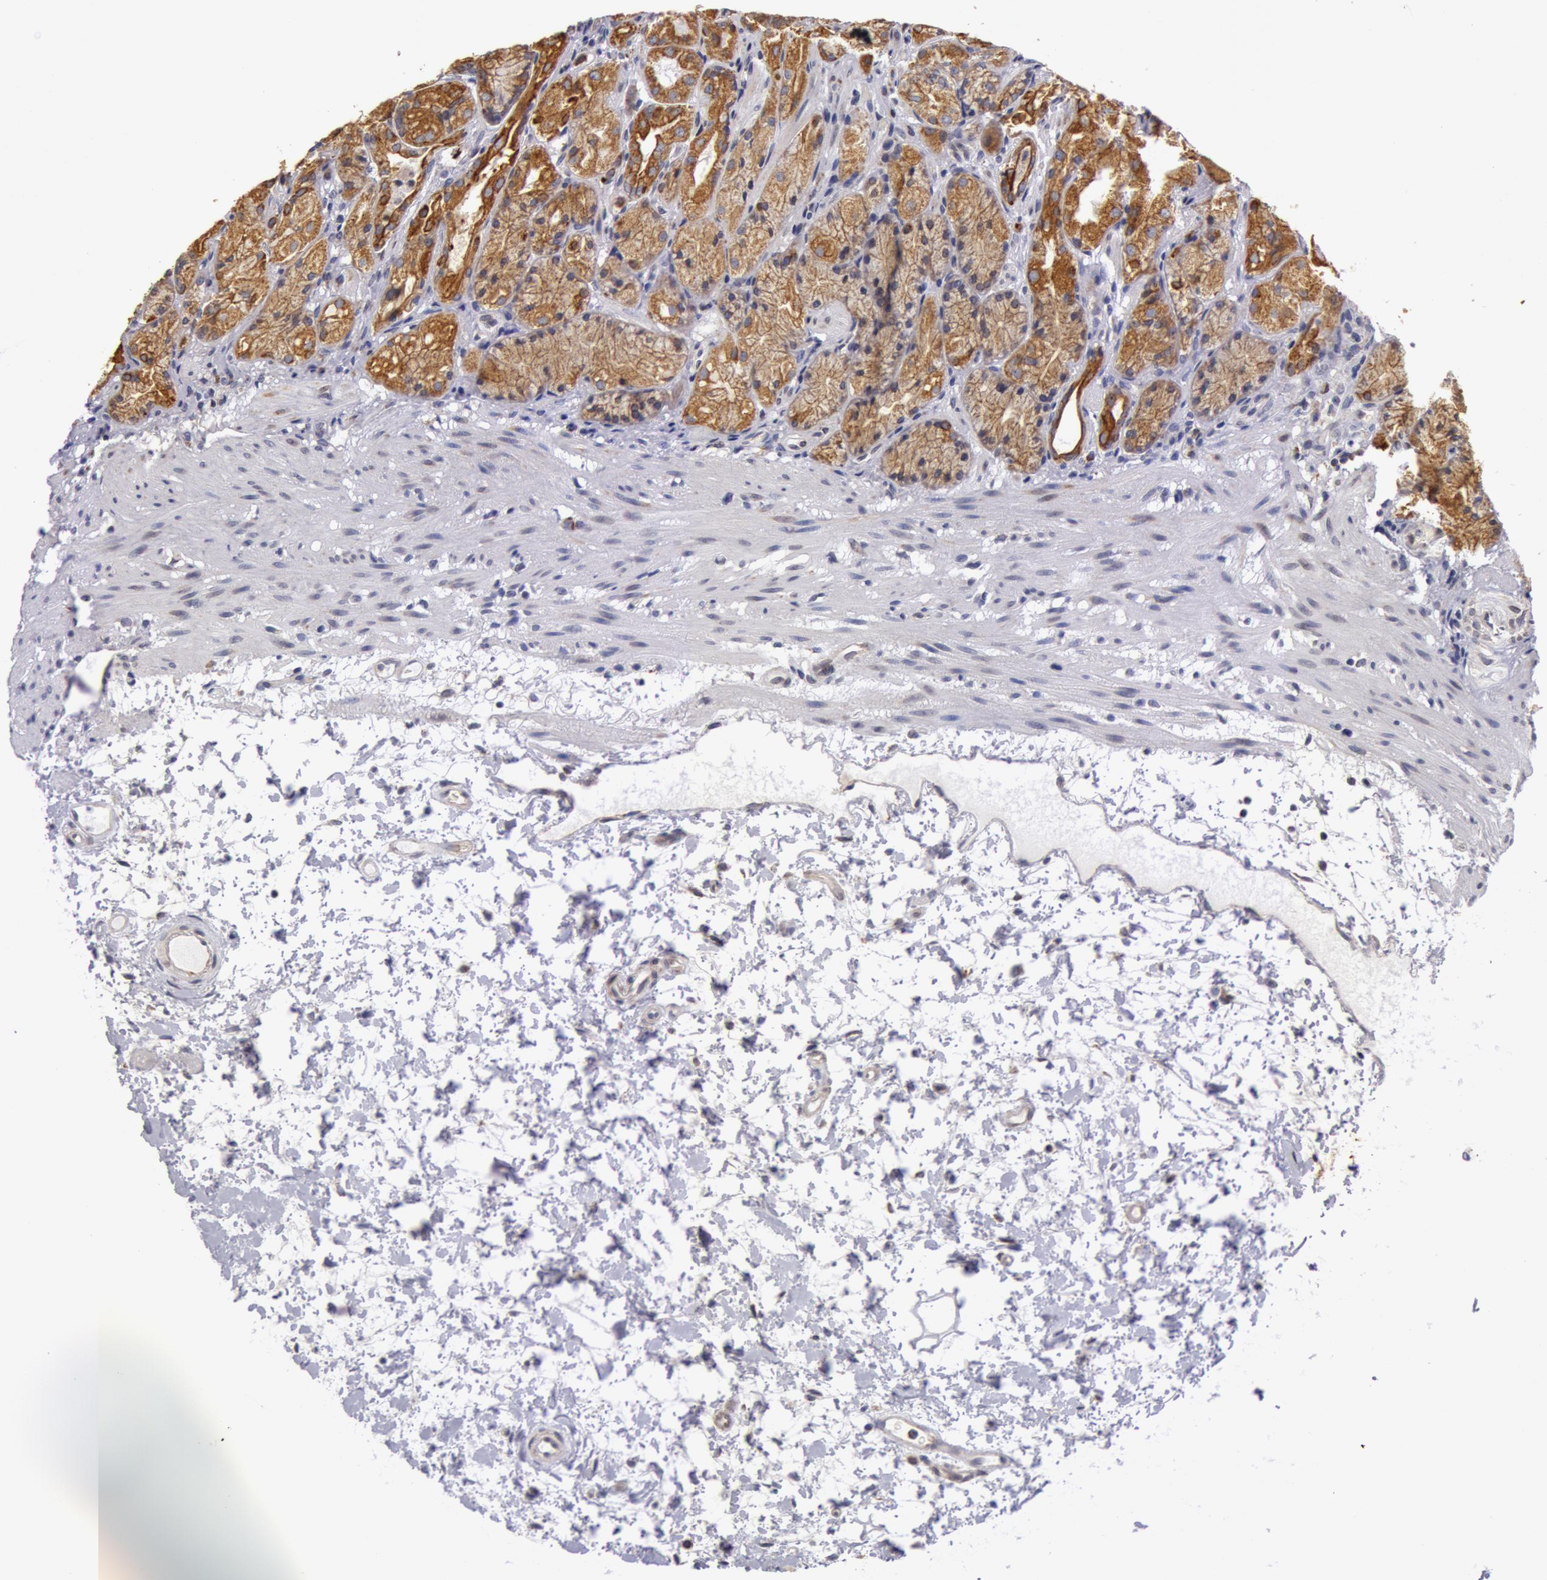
{"staining": {"intensity": "moderate", "quantity": ">75%", "location": "cytoplasmic/membranous"}, "tissue": "stomach", "cell_type": "Glandular cells", "image_type": "normal", "snomed": [{"axis": "morphology", "description": "Normal tissue, NOS"}, {"axis": "topography", "description": "Stomach, upper"}], "caption": "Immunohistochemistry of benign human stomach reveals medium levels of moderate cytoplasmic/membranous positivity in approximately >75% of glandular cells.", "gene": "KRT18", "patient": {"sex": "female", "age": 75}}